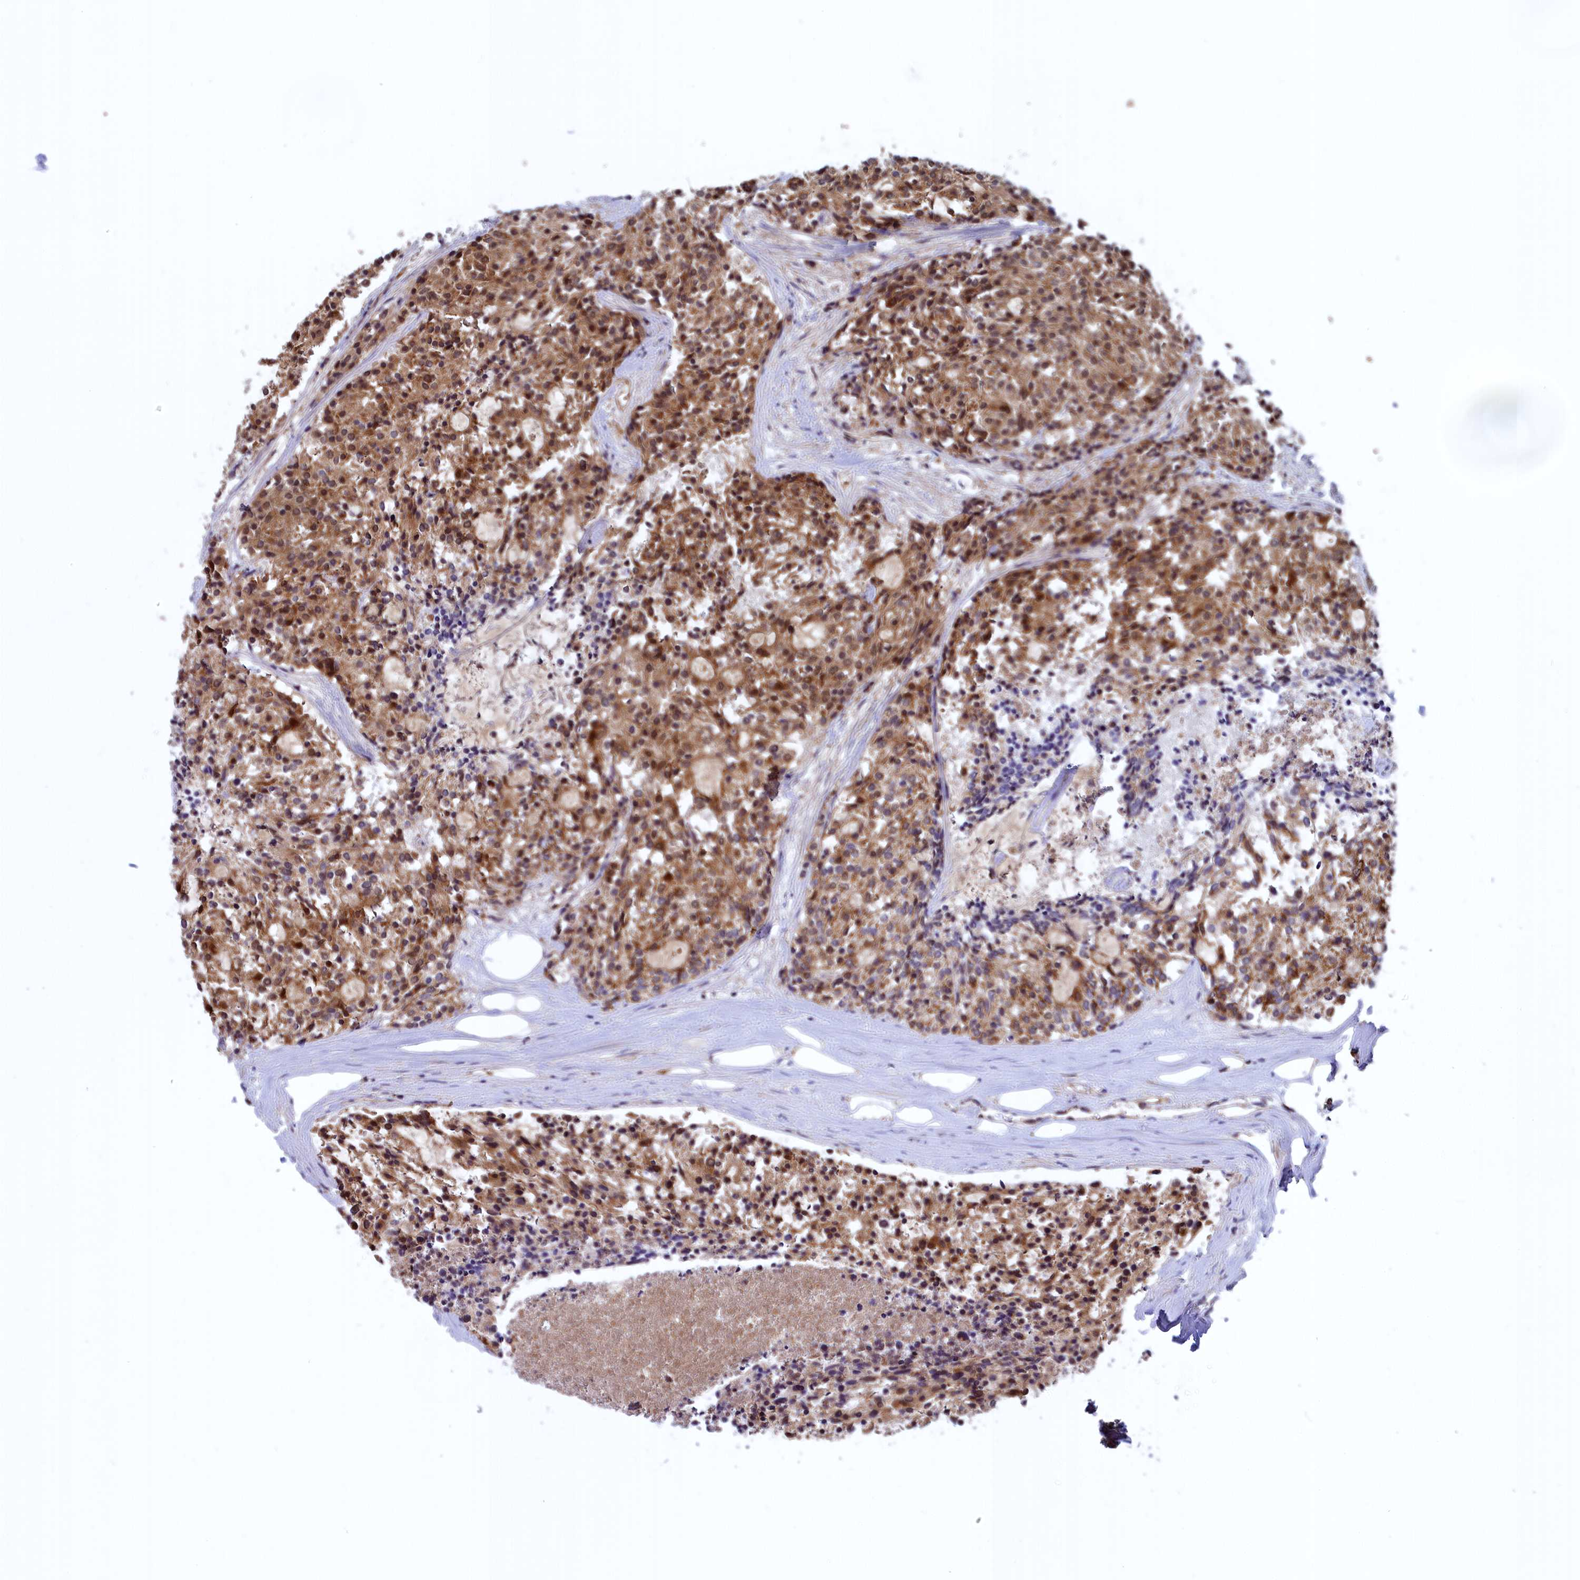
{"staining": {"intensity": "moderate", "quantity": ">75%", "location": "cytoplasmic/membranous"}, "tissue": "carcinoid", "cell_type": "Tumor cells", "image_type": "cancer", "snomed": [{"axis": "morphology", "description": "Carcinoid, malignant, NOS"}, {"axis": "topography", "description": "Pancreas"}], "caption": "Moderate cytoplasmic/membranous protein positivity is appreciated in about >75% of tumor cells in carcinoid (malignant).", "gene": "COX17", "patient": {"sex": "female", "age": 54}}